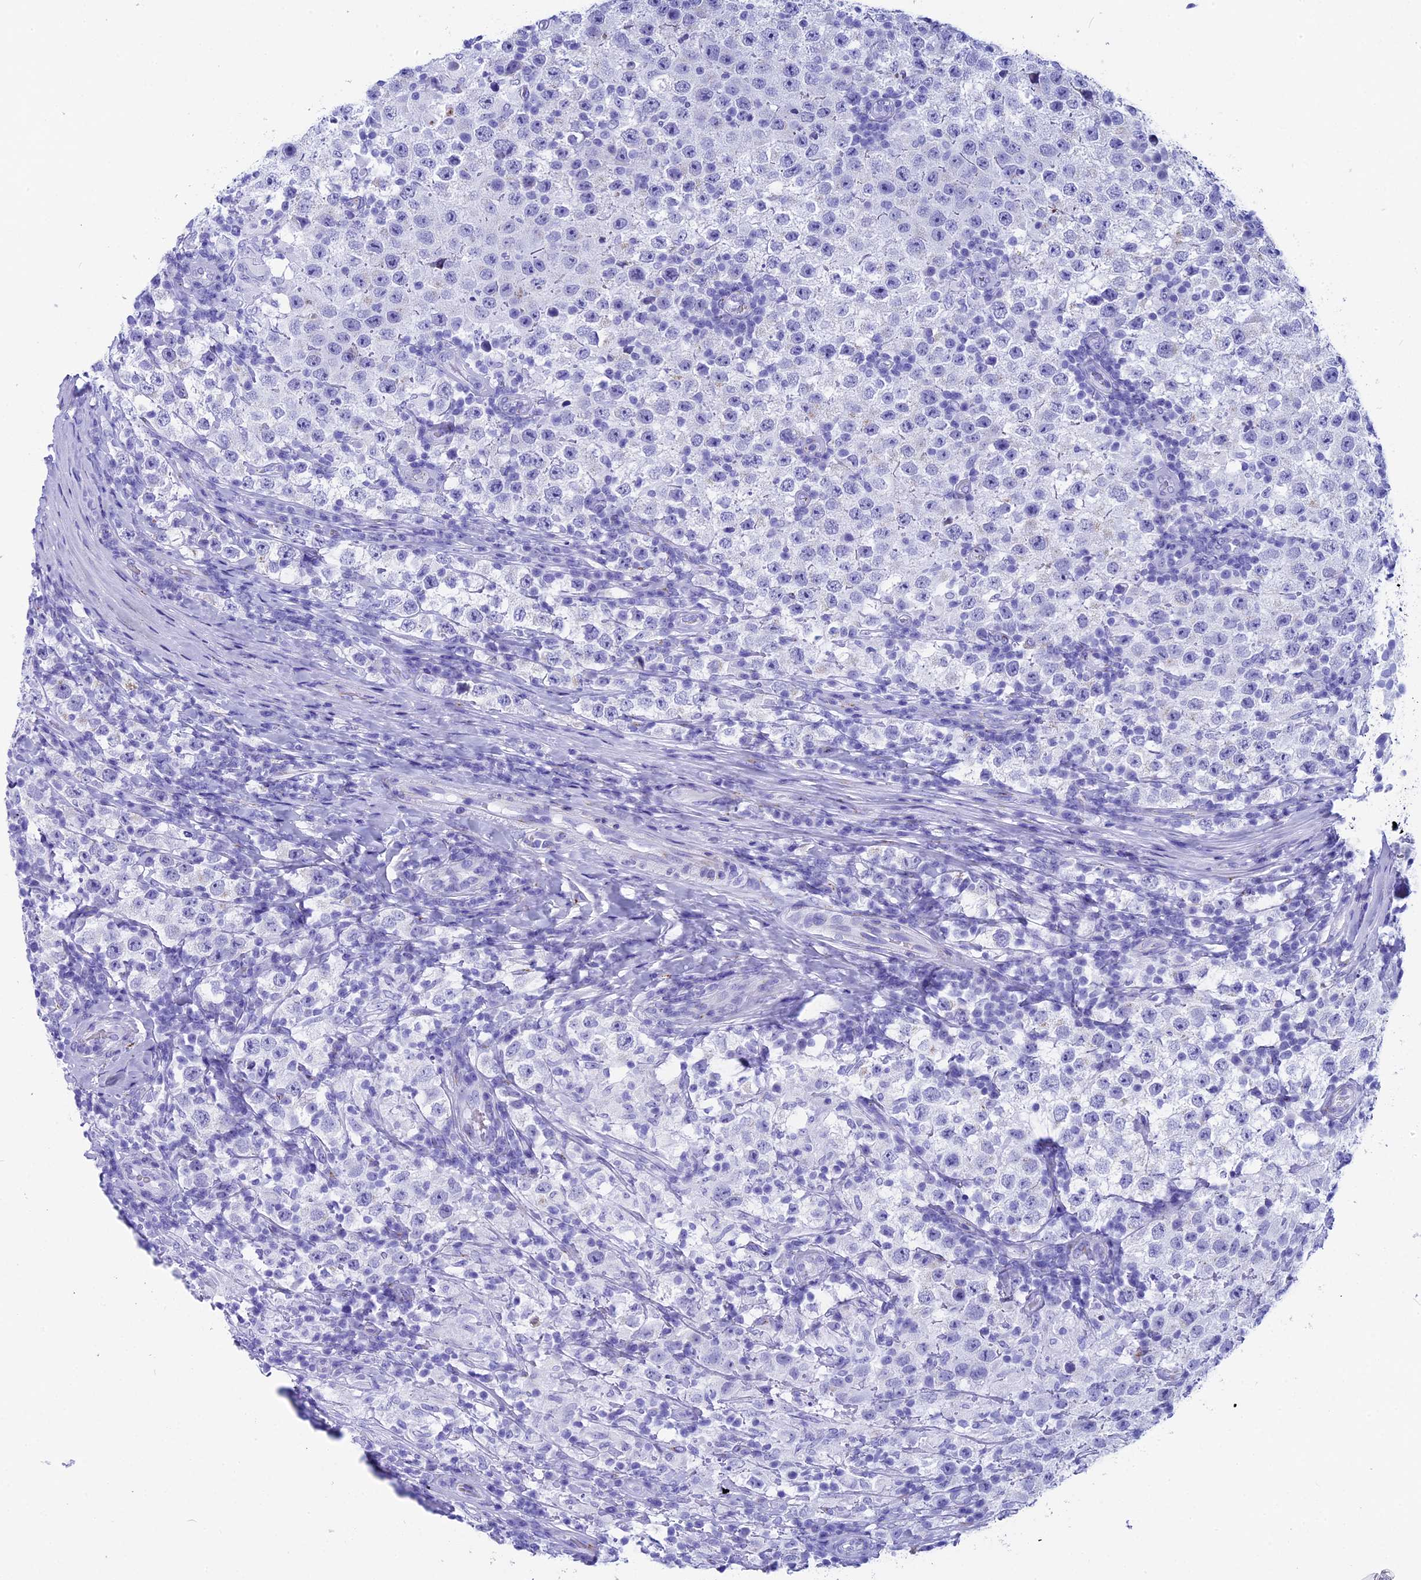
{"staining": {"intensity": "negative", "quantity": "none", "location": "none"}, "tissue": "testis cancer", "cell_type": "Tumor cells", "image_type": "cancer", "snomed": [{"axis": "morphology", "description": "Normal tissue, NOS"}, {"axis": "morphology", "description": "Urothelial carcinoma, High grade"}, {"axis": "morphology", "description": "Seminoma, NOS"}, {"axis": "morphology", "description": "Carcinoma, Embryonal, NOS"}, {"axis": "topography", "description": "Urinary bladder"}, {"axis": "topography", "description": "Testis"}], "caption": "The immunohistochemistry histopathology image has no significant staining in tumor cells of testis cancer tissue. (DAB immunohistochemistry with hematoxylin counter stain).", "gene": "AP3B2", "patient": {"sex": "male", "age": 41}}